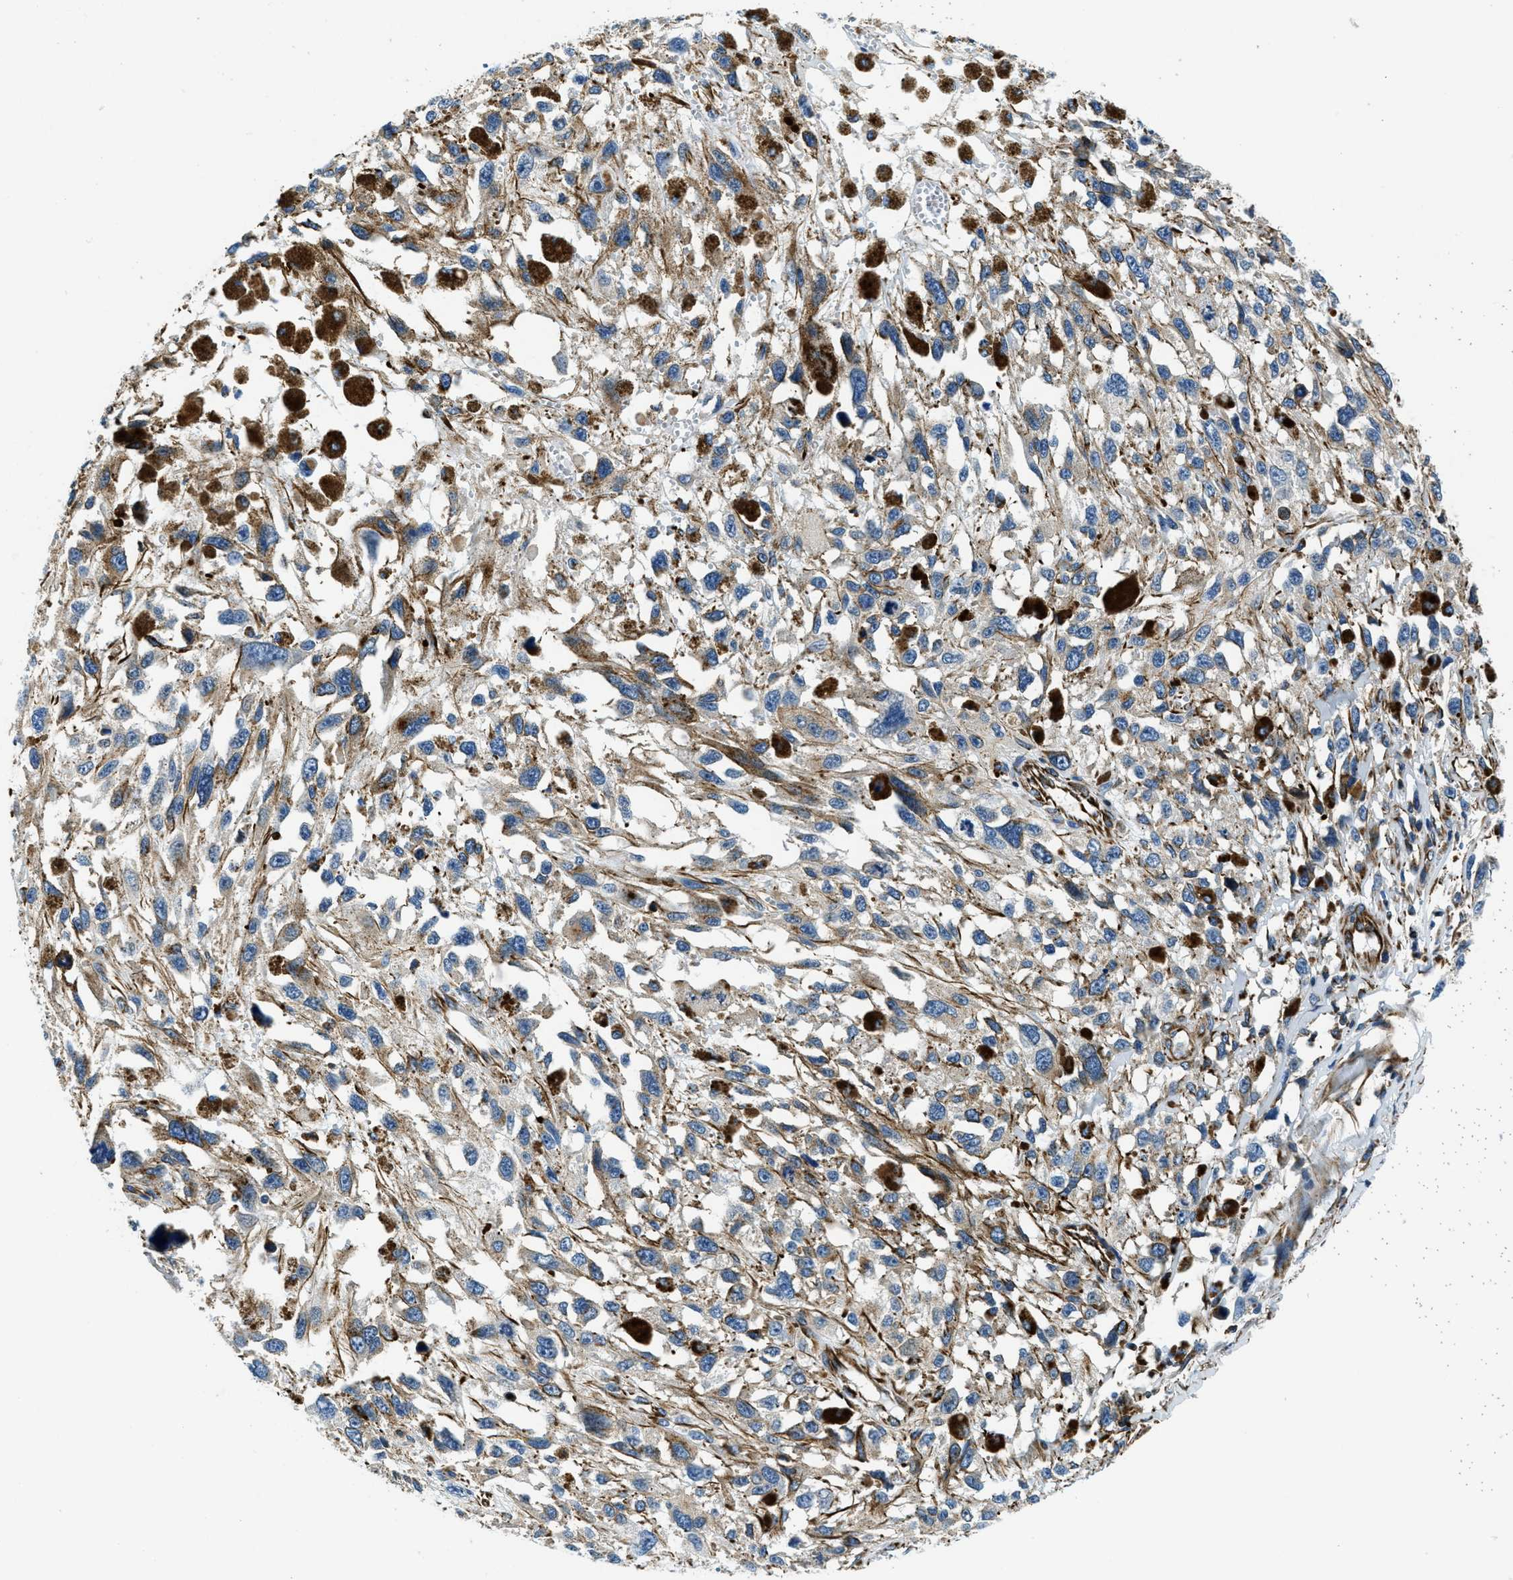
{"staining": {"intensity": "moderate", "quantity": "<25%", "location": "cytoplasmic/membranous"}, "tissue": "melanoma", "cell_type": "Tumor cells", "image_type": "cancer", "snomed": [{"axis": "morphology", "description": "Malignant melanoma, Metastatic site"}, {"axis": "topography", "description": "Lymph node"}], "caption": "Malignant melanoma (metastatic site) tissue displays moderate cytoplasmic/membranous expression in approximately <25% of tumor cells, visualized by immunohistochemistry.", "gene": "GNS", "patient": {"sex": "male", "age": 59}}